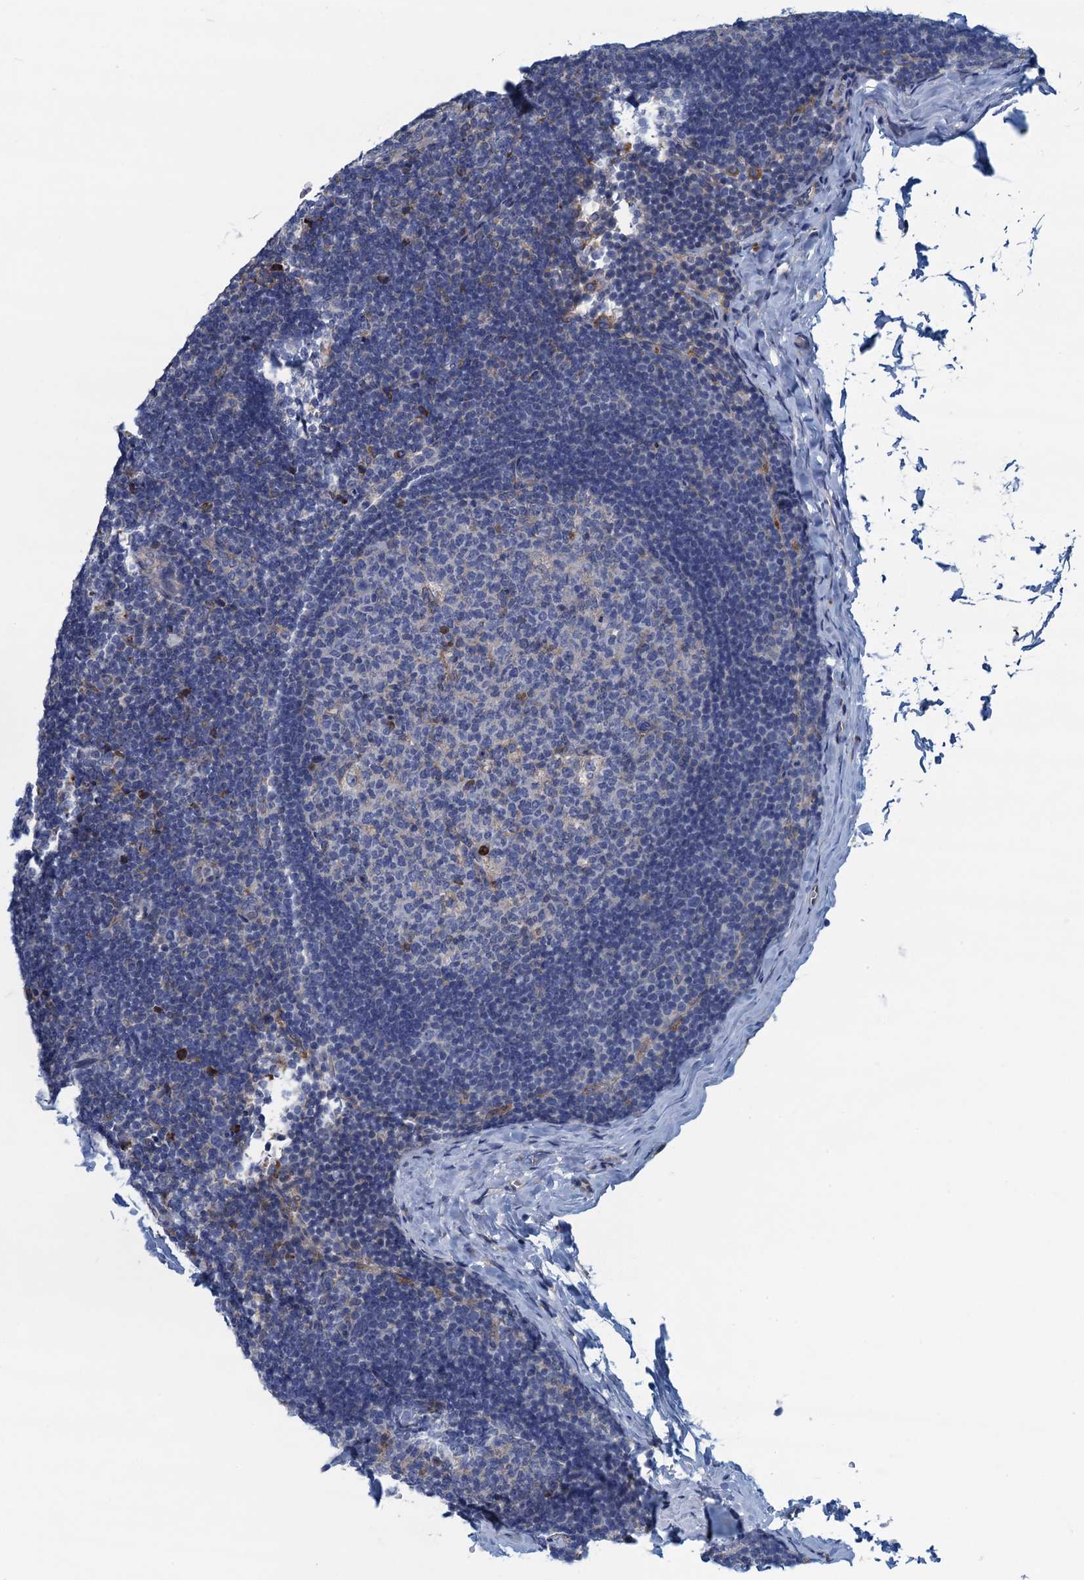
{"staining": {"intensity": "strong", "quantity": "<25%", "location": "cytoplasmic/membranous"}, "tissue": "lymph node", "cell_type": "Germinal center cells", "image_type": "normal", "snomed": [{"axis": "morphology", "description": "Normal tissue, NOS"}, {"axis": "topography", "description": "Lymph node"}], "caption": "The micrograph demonstrates immunohistochemical staining of unremarkable lymph node. There is strong cytoplasmic/membranous expression is appreciated in about <25% of germinal center cells.", "gene": "MYDGF", "patient": {"sex": "female", "age": 22}}